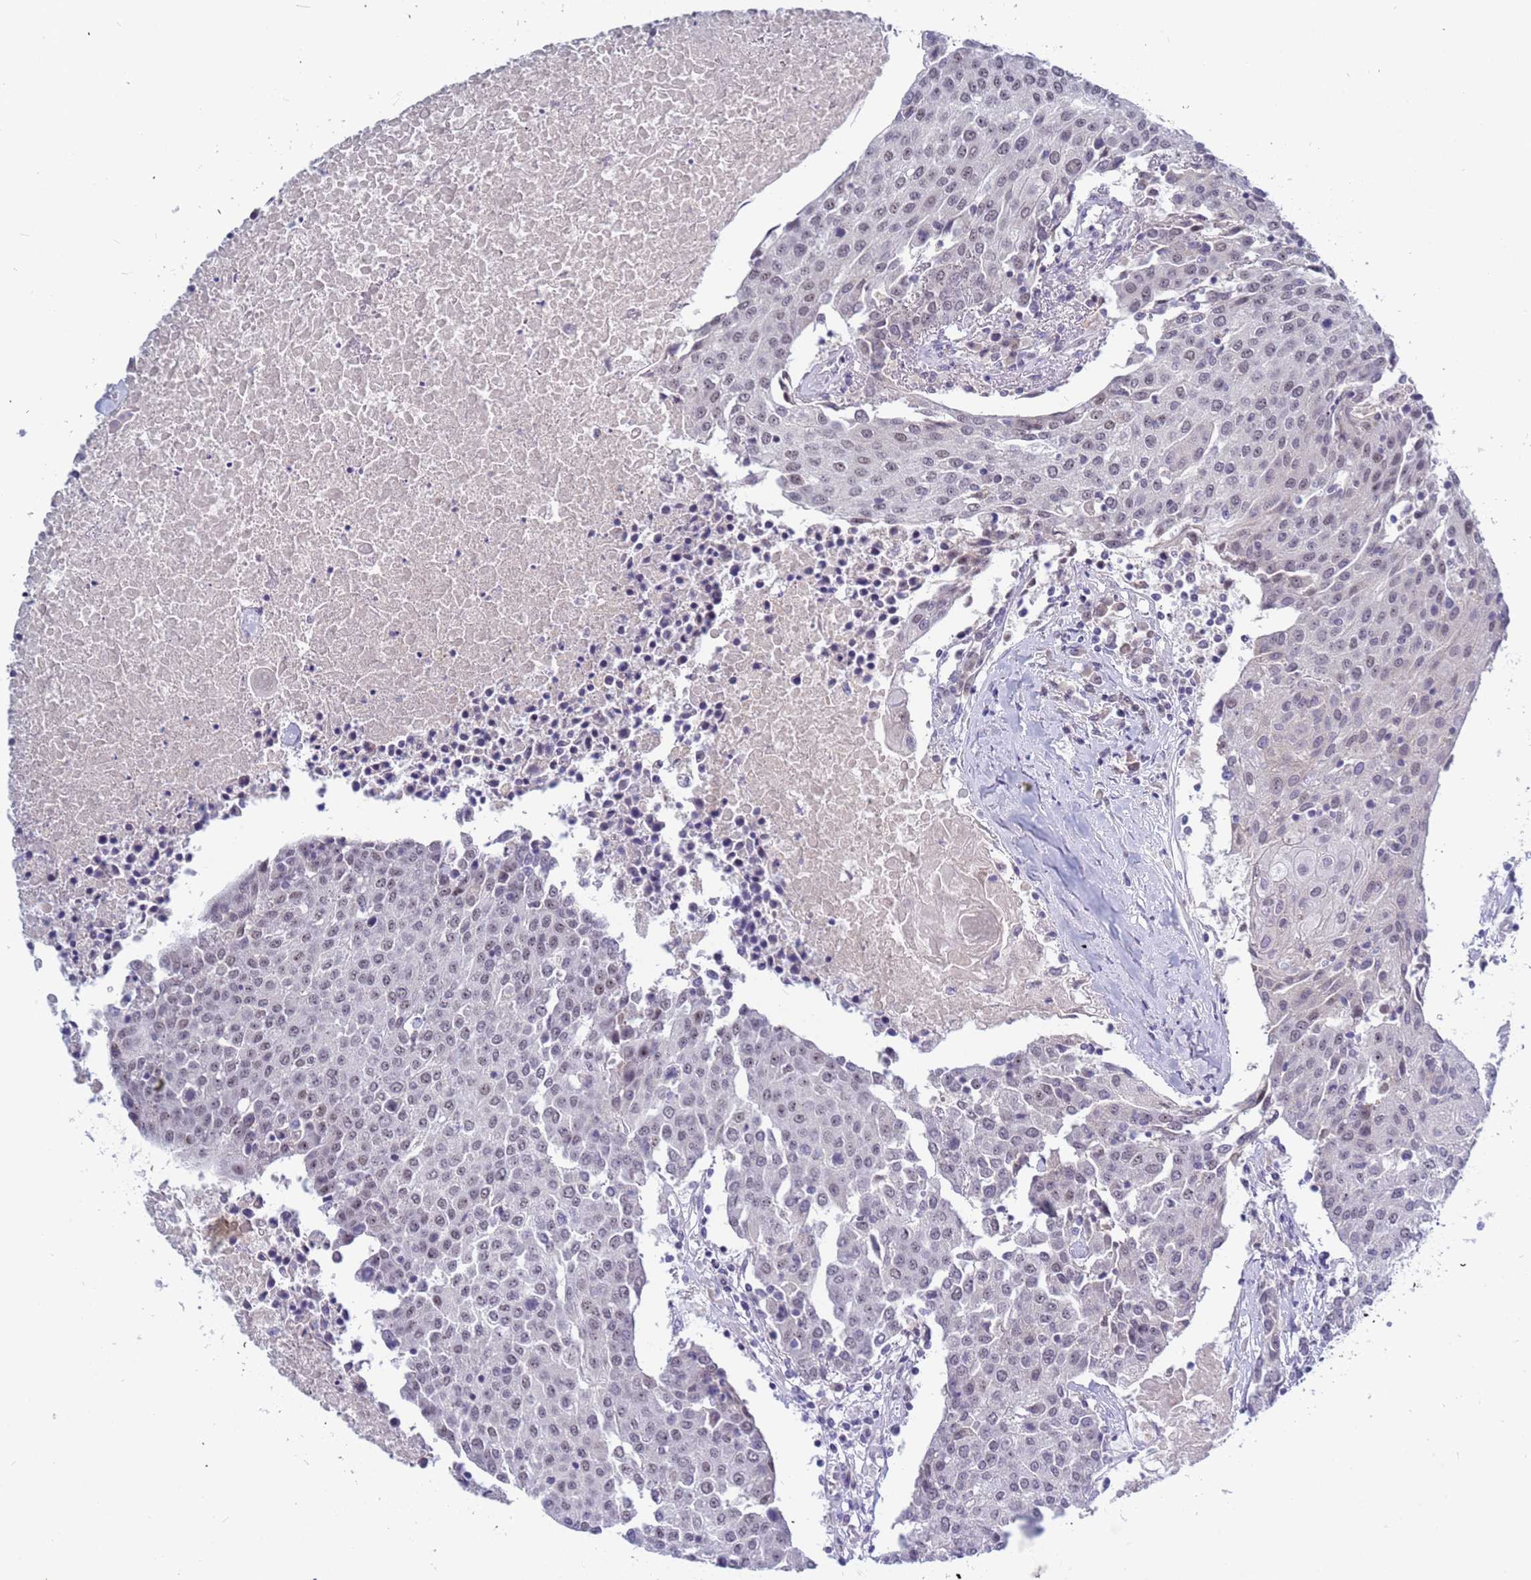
{"staining": {"intensity": "weak", "quantity": ">75%", "location": "nuclear"}, "tissue": "urothelial cancer", "cell_type": "Tumor cells", "image_type": "cancer", "snomed": [{"axis": "morphology", "description": "Urothelial carcinoma, High grade"}, {"axis": "topography", "description": "Urinary bladder"}], "caption": "A low amount of weak nuclear expression is identified in approximately >75% of tumor cells in high-grade urothelial carcinoma tissue. The protein of interest is stained brown, and the nuclei are stained in blue (DAB IHC with brightfield microscopy, high magnification).", "gene": "CXorf65", "patient": {"sex": "female", "age": 85}}